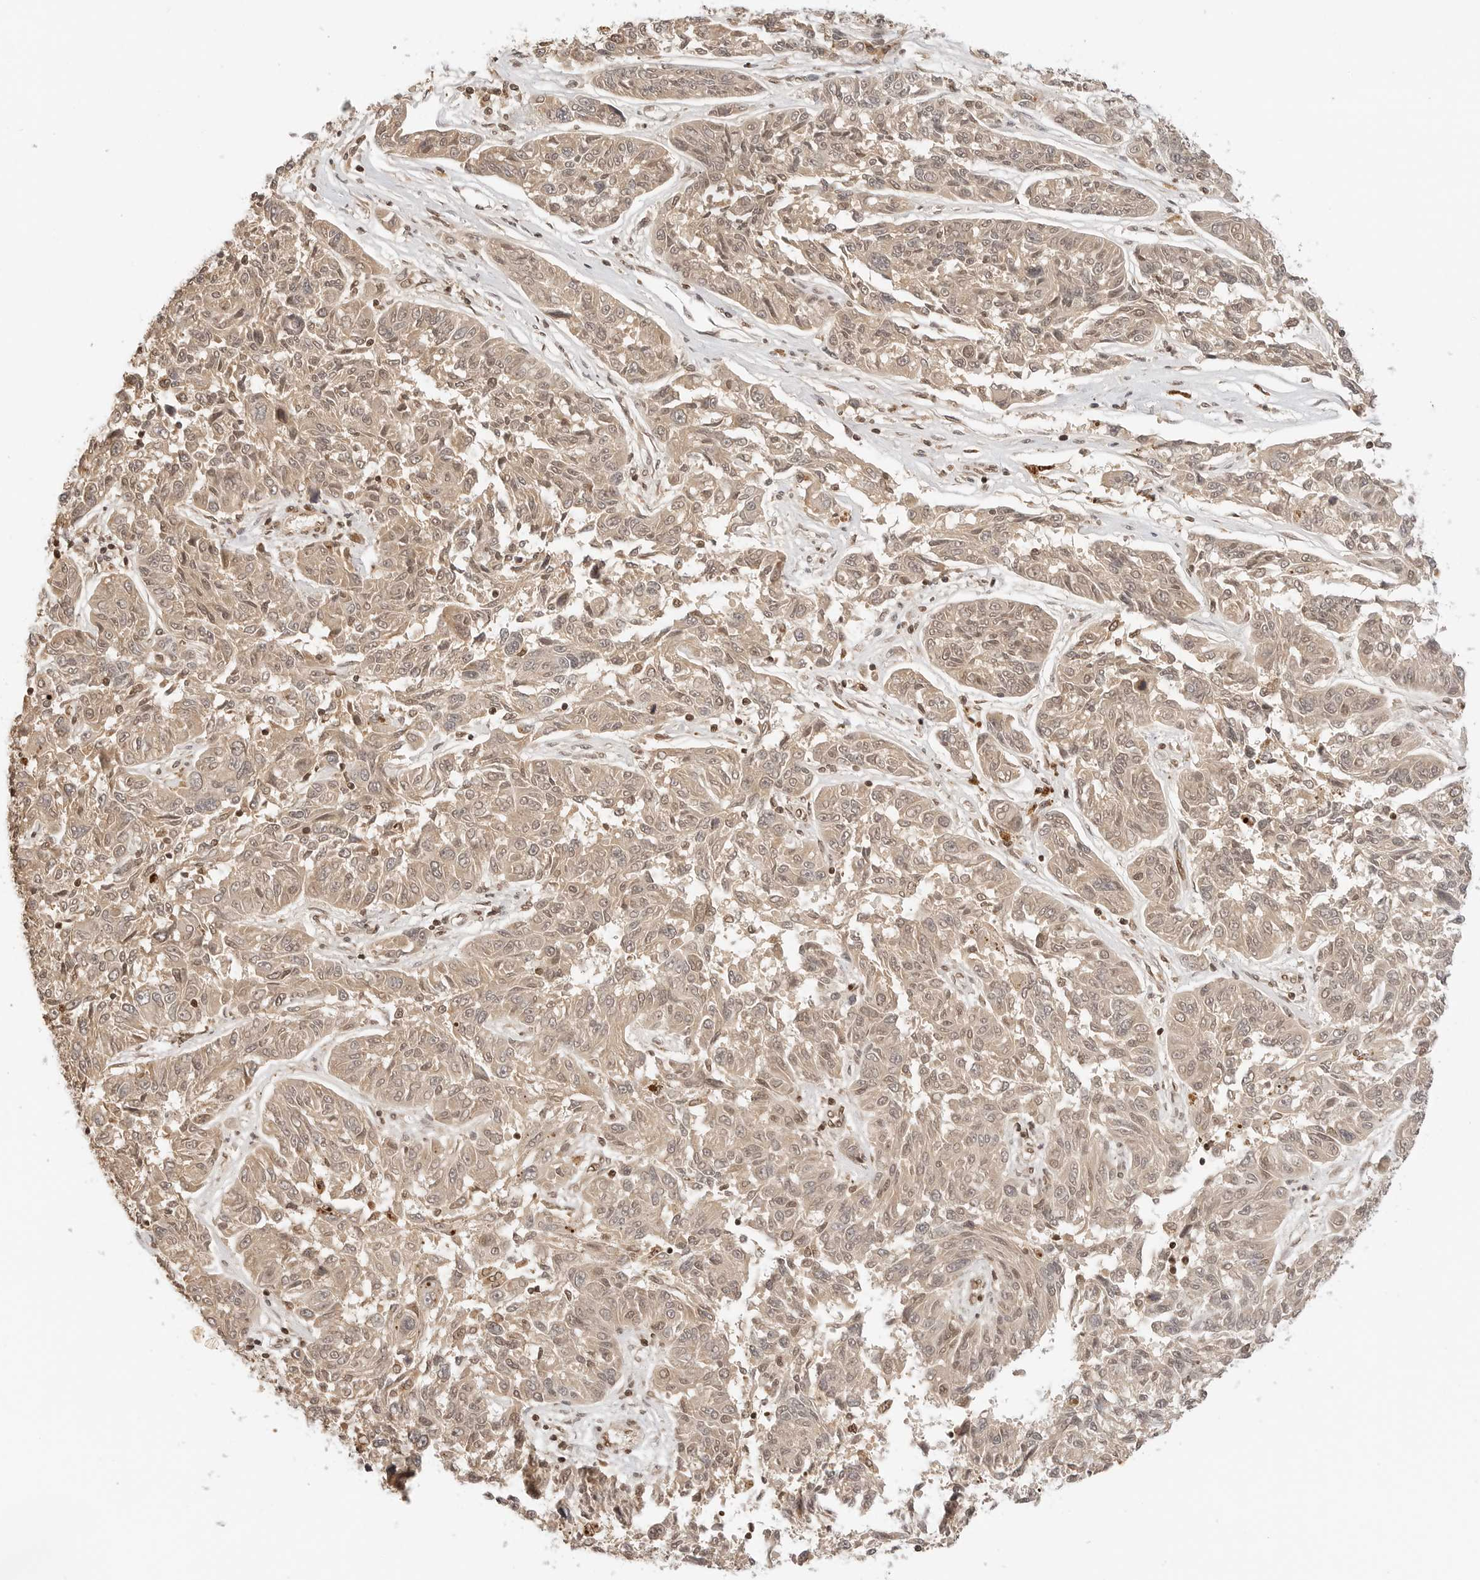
{"staining": {"intensity": "moderate", "quantity": ">75%", "location": "cytoplasmic/membranous,nuclear"}, "tissue": "melanoma", "cell_type": "Tumor cells", "image_type": "cancer", "snomed": [{"axis": "morphology", "description": "Malignant melanoma, NOS"}, {"axis": "topography", "description": "Skin"}], "caption": "Moderate cytoplasmic/membranous and nuclear staining is seen in approximately >75% of tumor cells in melanoma. (IHC, brightfield microscopy, high magnification).", "gene": "POLH", "patient": {"sex": "male", "age": 53}}